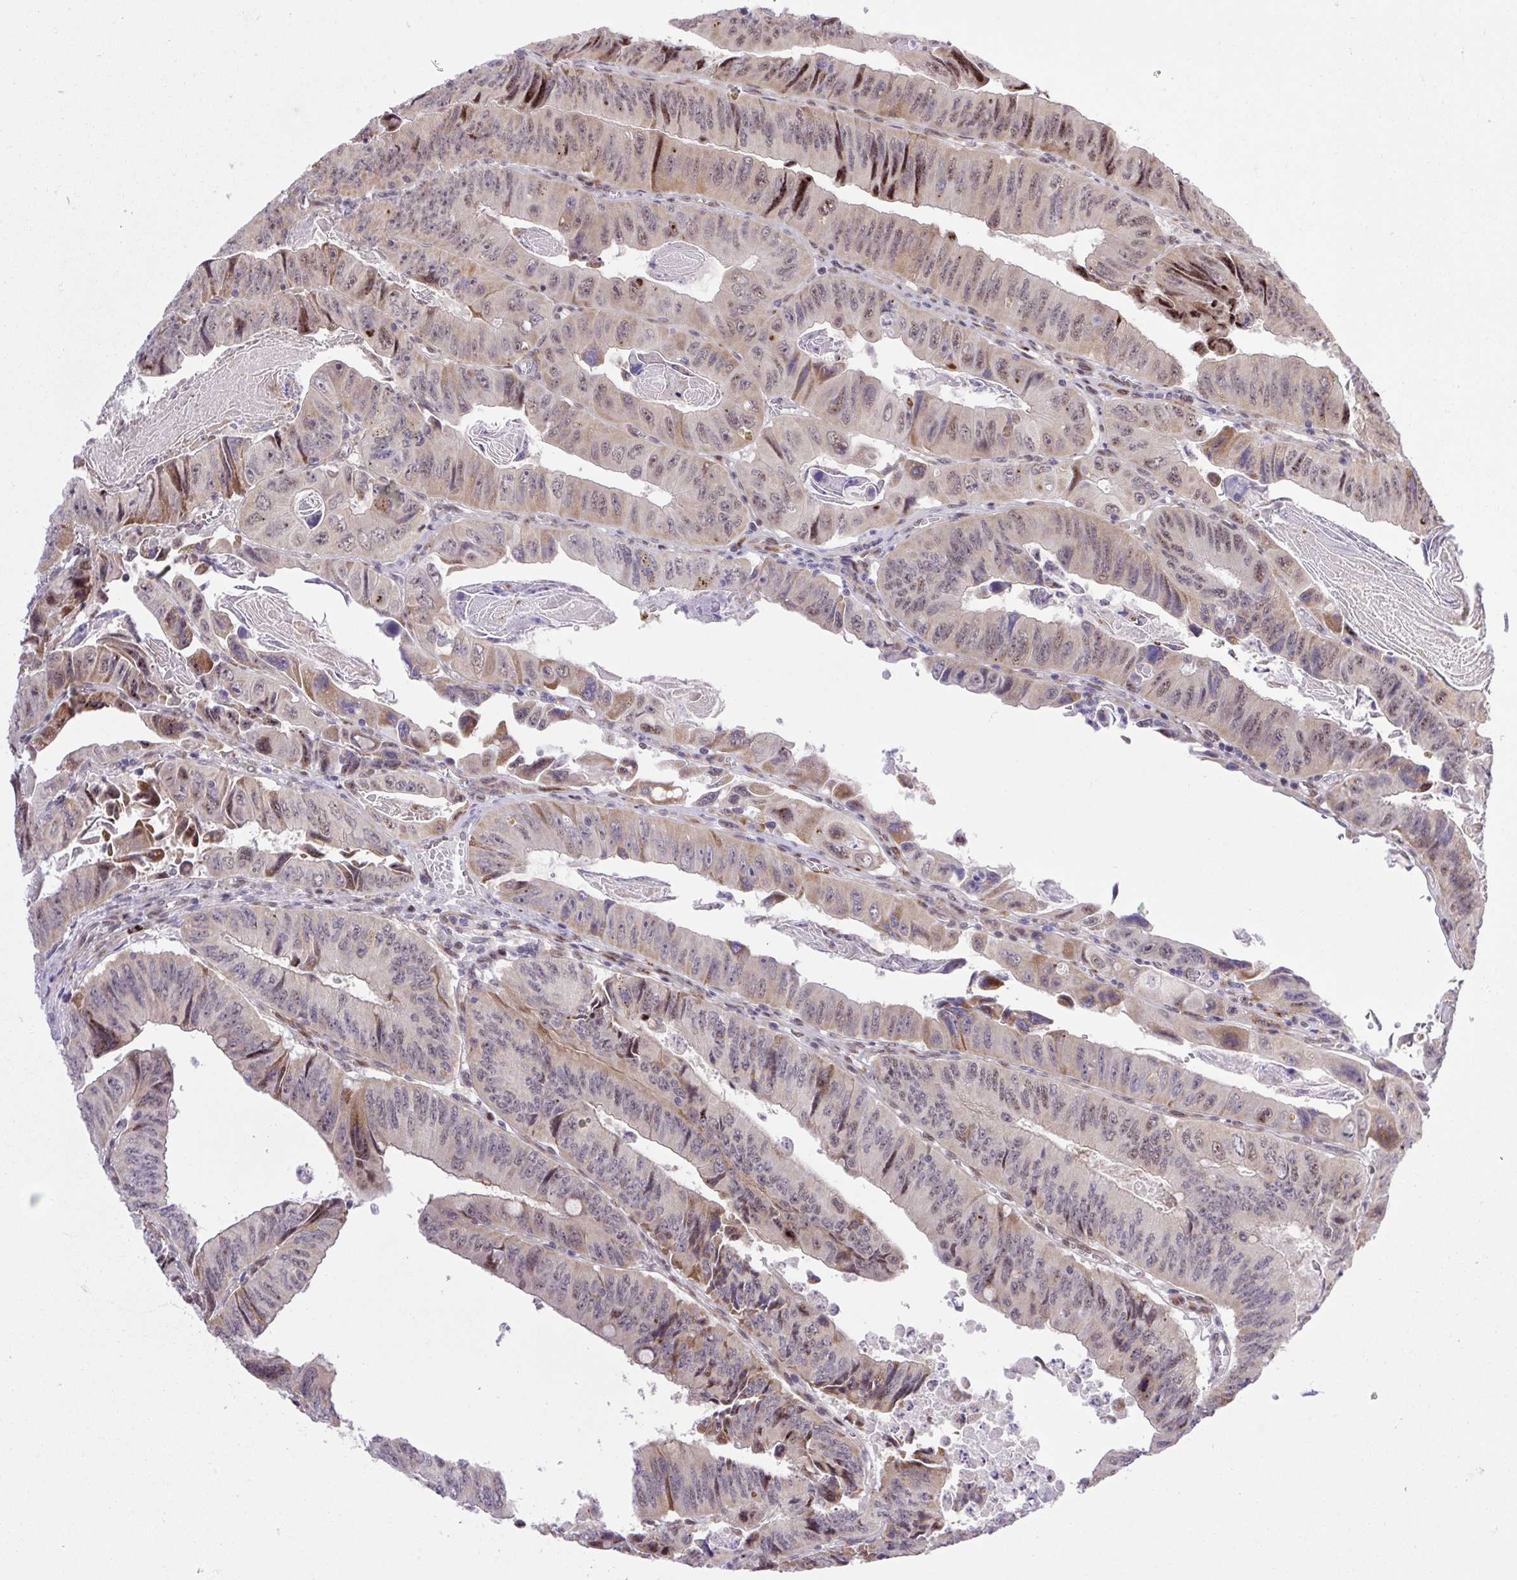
{"staining": {"intensity": "moderate", "quantity": "<25%", "location": "cytoplasmic/membranous,nuclear"}, "tissue": "colorectal cancer", "cell_type": "Tumor cells", "image_type": "cancer", "snomed": [{"axis": "morphology", "description": "Adenocarcinoma, NOS"}, {"axis": "topography", "description": "Colon"}], "caption": "Tumor cells display moderate cytoplasmic/membranous and nuclear positivity in approximately <25% of cells in colorectal cancer (adenocarcinoma).", "gene": "ERG", "patient": {"sex": "female", "age": 84}}